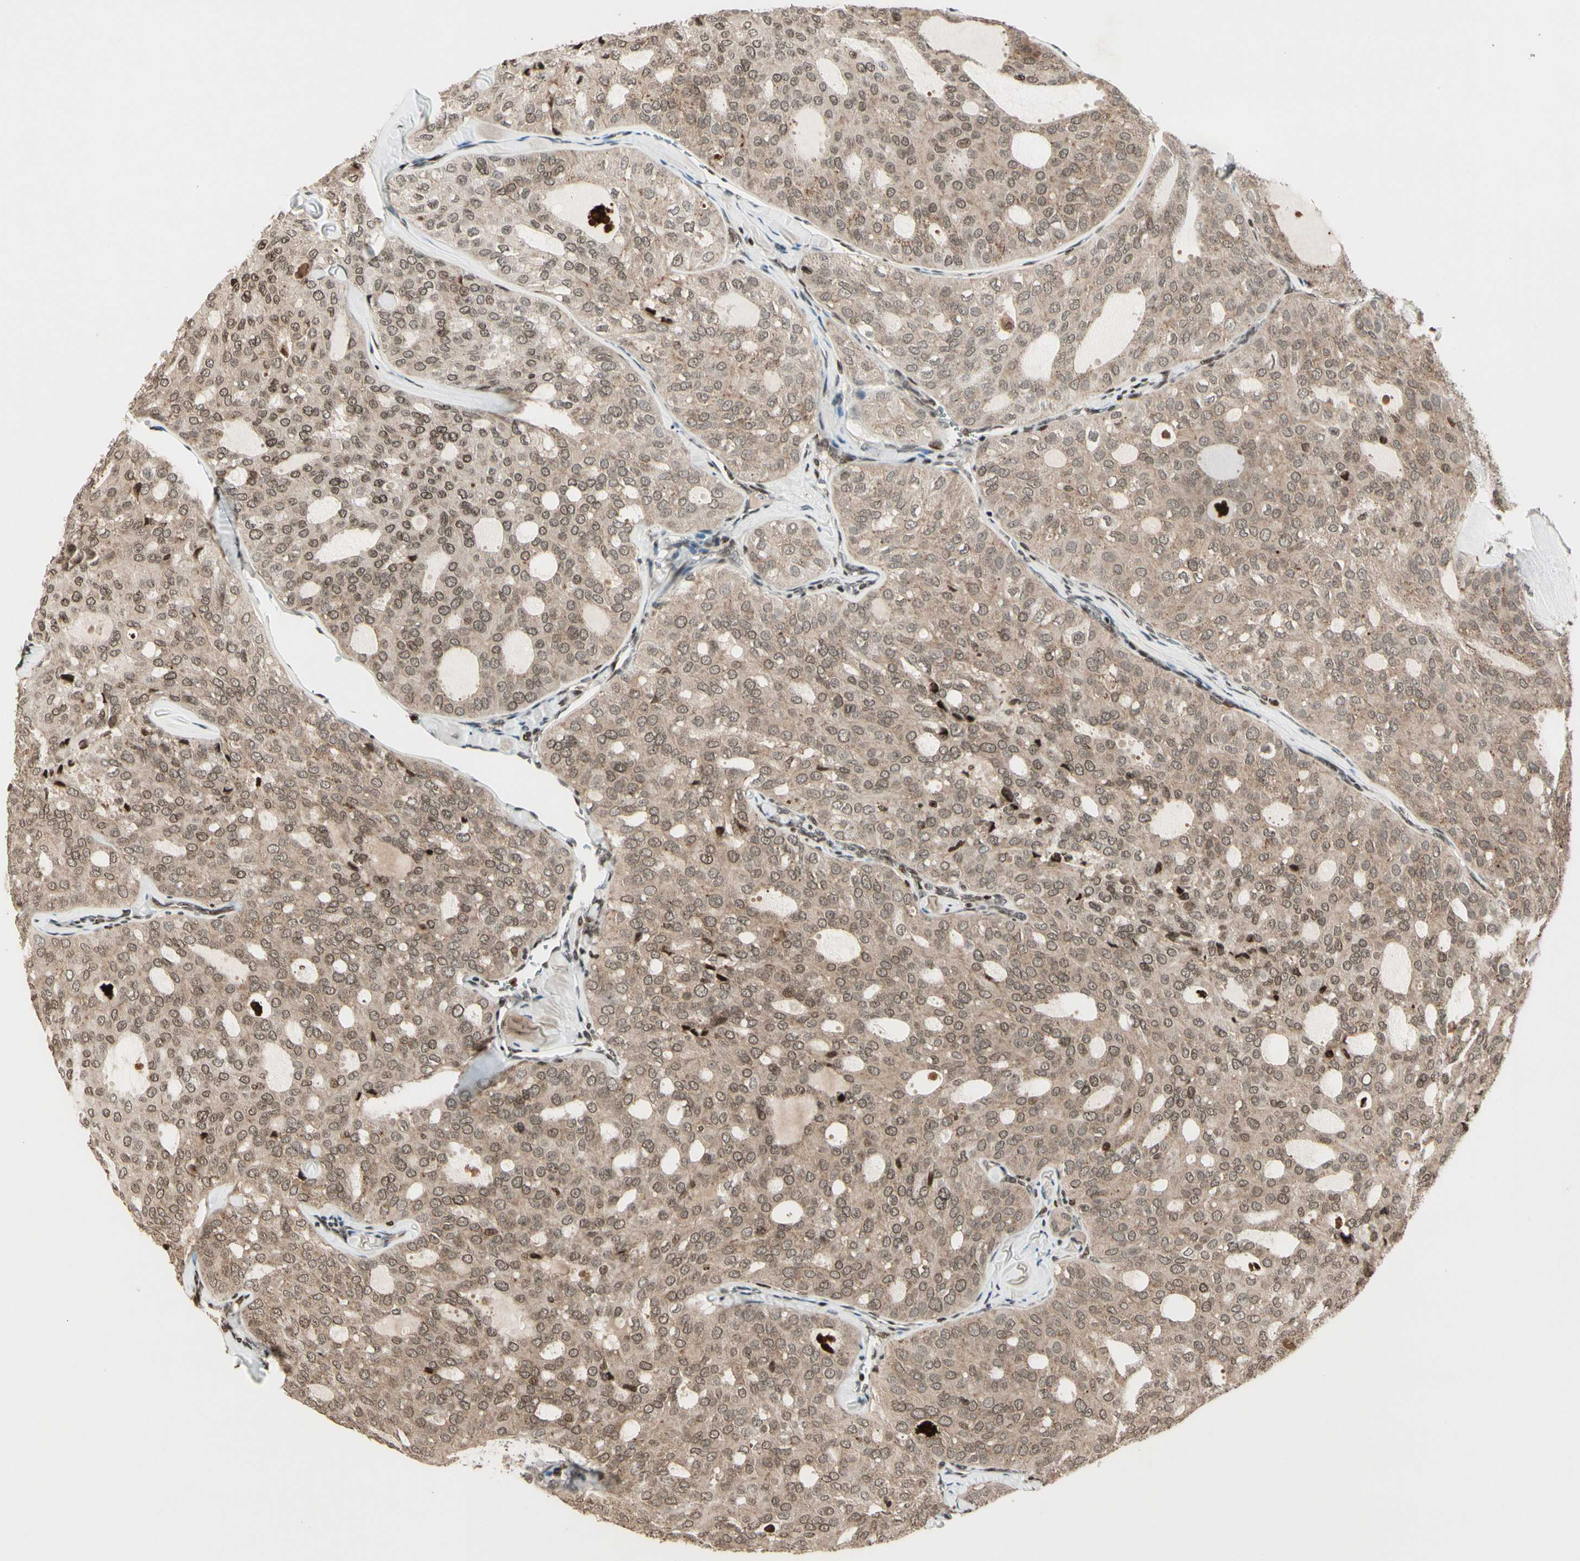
{"staining": {"intensity": "weak", "quantity": ">75%", "location": "cytoplasmic/membranous,nuclear"}, "tissue": "thyroid cancer", "cell_type": "Tumor cells", "image_type": "cancer", "snomed": [{"axis": "morphology", "description": "Follicular adenoma carcinoma, NOS"}, {"axis": "topography", "description": "Thyroid gland"}], "caption": "The image demonstrates a brown stain indicating the presence of a protein in the cytoplasmic/membranous and nuclear of tumor cells in thyroid follicular adenoma carcinoma. (DAB IHC, brown staining for protein, blue staining for nuclei).", "gene": "TSHZ3", "patient": {"sex": "male", "age": 75}}